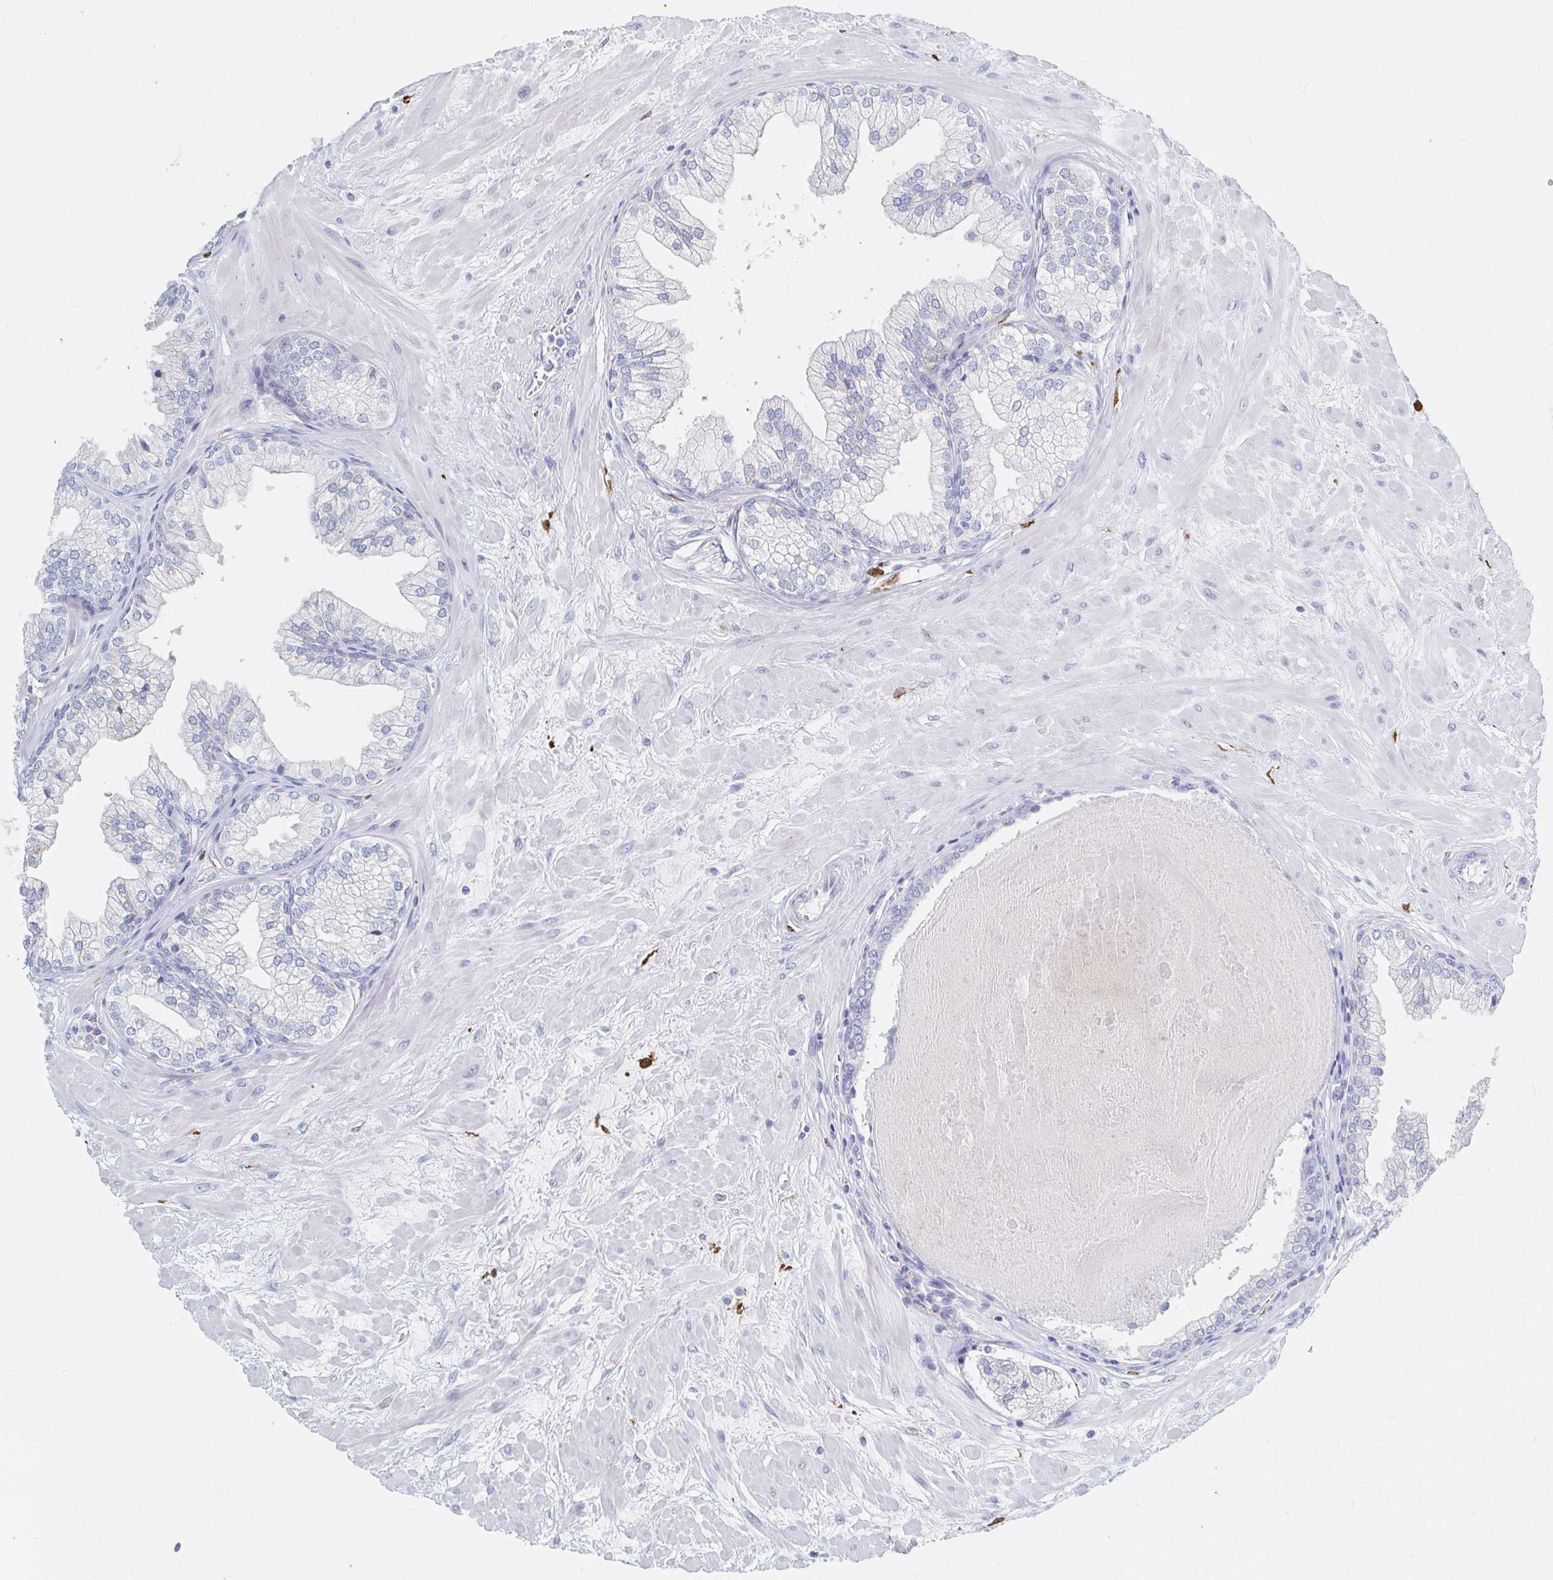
{"staining": {"intensity": "negative", "quantity": "none", "location": "none"}, "tissue": "prostate", "cell_type": "Glandular cells", "image_type": "normal", "snomed": [{"axis": "morphology", "description": "Normal tissue, NOS"}, {"axis": "topography", "description": "Prostate"}, {"axis": "topography", "description": "Peripheral nerve tissue"}], "caption": "The immunohistochemistry (IHC) histopathology image has no significant positivity in glandular cells of prostate. (DAB immunohistochemistry (IHC) with hematoxylin counter stain).", "gene": "OR2A1", "patient": {"sex": "male", "age": 61}}